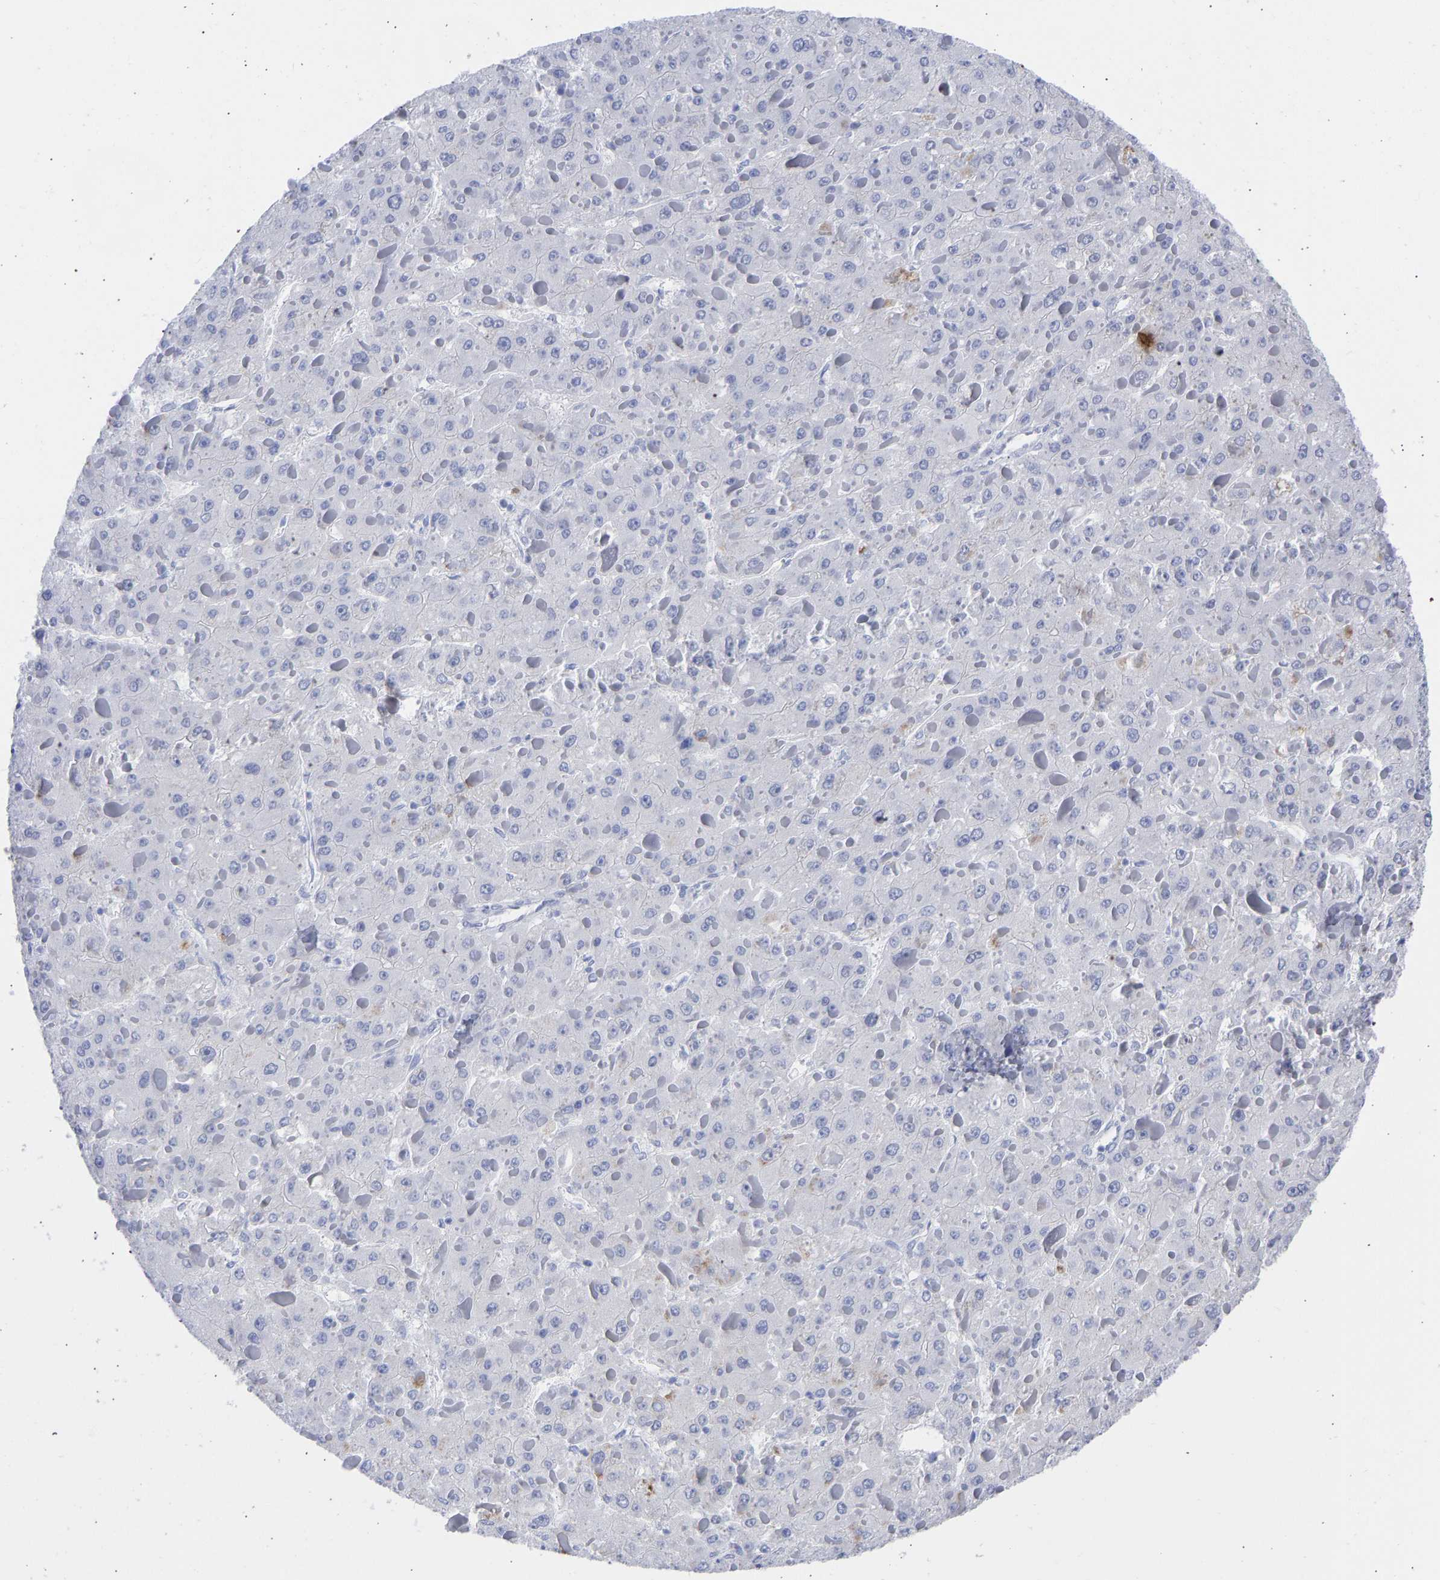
{"staining": {"intensity": "negative", "quantity": "none", "location": "none"}, "tissue": "liver cancer", "cell_type": "Tumor cells", "image_type": "cancer", "snomed": [{"axis": "morphology", "description": "Carcinoma, Hepatocellular, NOS"}, {"axis": "topography", "description": "Liver"}], "caption": "Liver cancer was stained to show a protein in brown. There is no significant positivity in tumor cells. (Brightfield microscopy of DAB immunohistochemistry at high magnification).", "gene": "KRT1", "patient": {"sex": "female", "age": 73}}